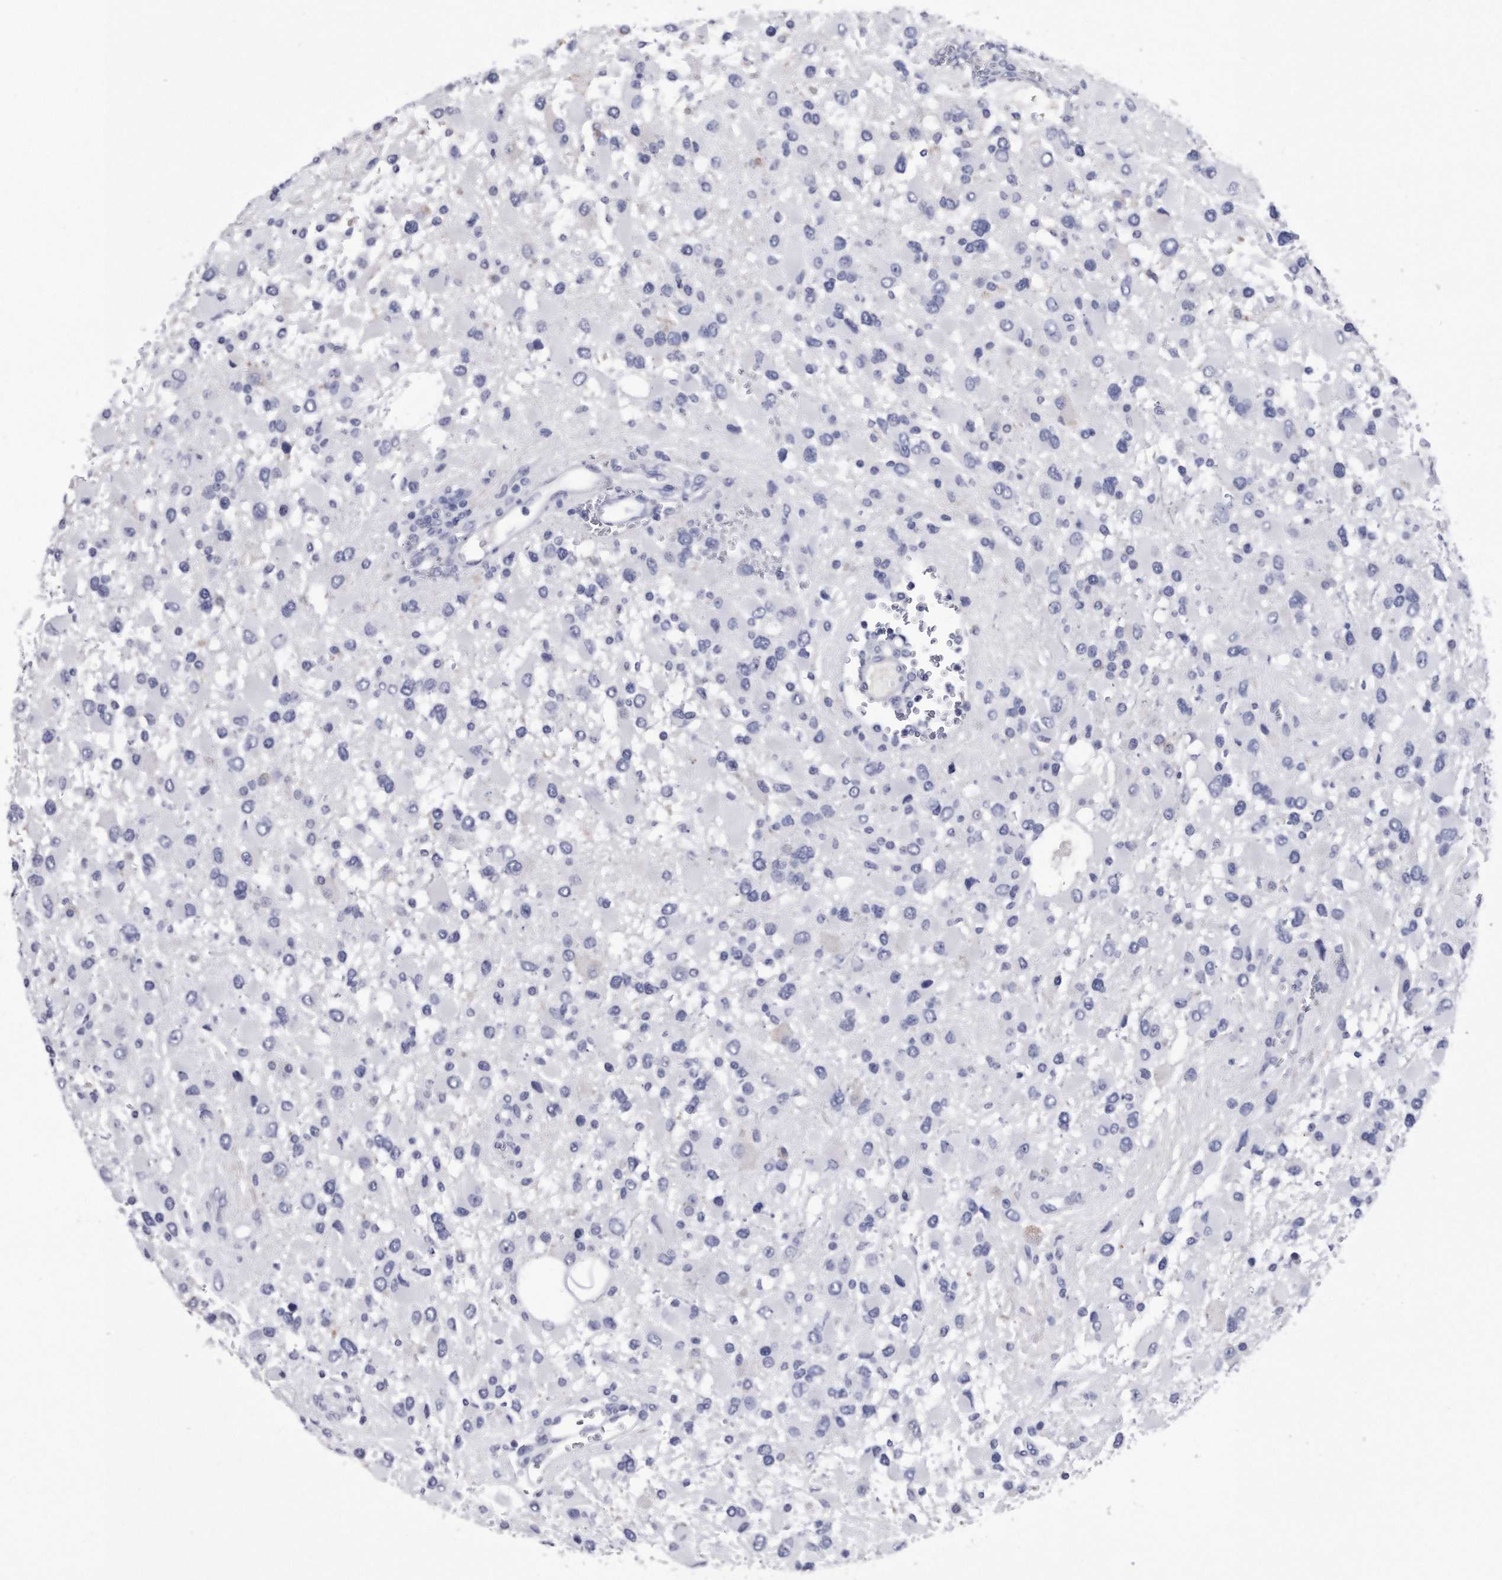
{"staining": {"intensity": "negative", "quantity": "none", "location": "none"}, "tissue": "glioma", "cell_type": "Tumor cells", "image_type": "cancer", "snomed": [{"axis": "morphology", "description": "Glioma, malignant, High grade"}, {"axis": "topography", "description": "Brain"}], "caption": "Human malignant high-grade glioma stained for a protein using IHC reveals no expression in tumor cells.", "gene": "KCTD8", "patient": {"sex": "male", "age": 53}}